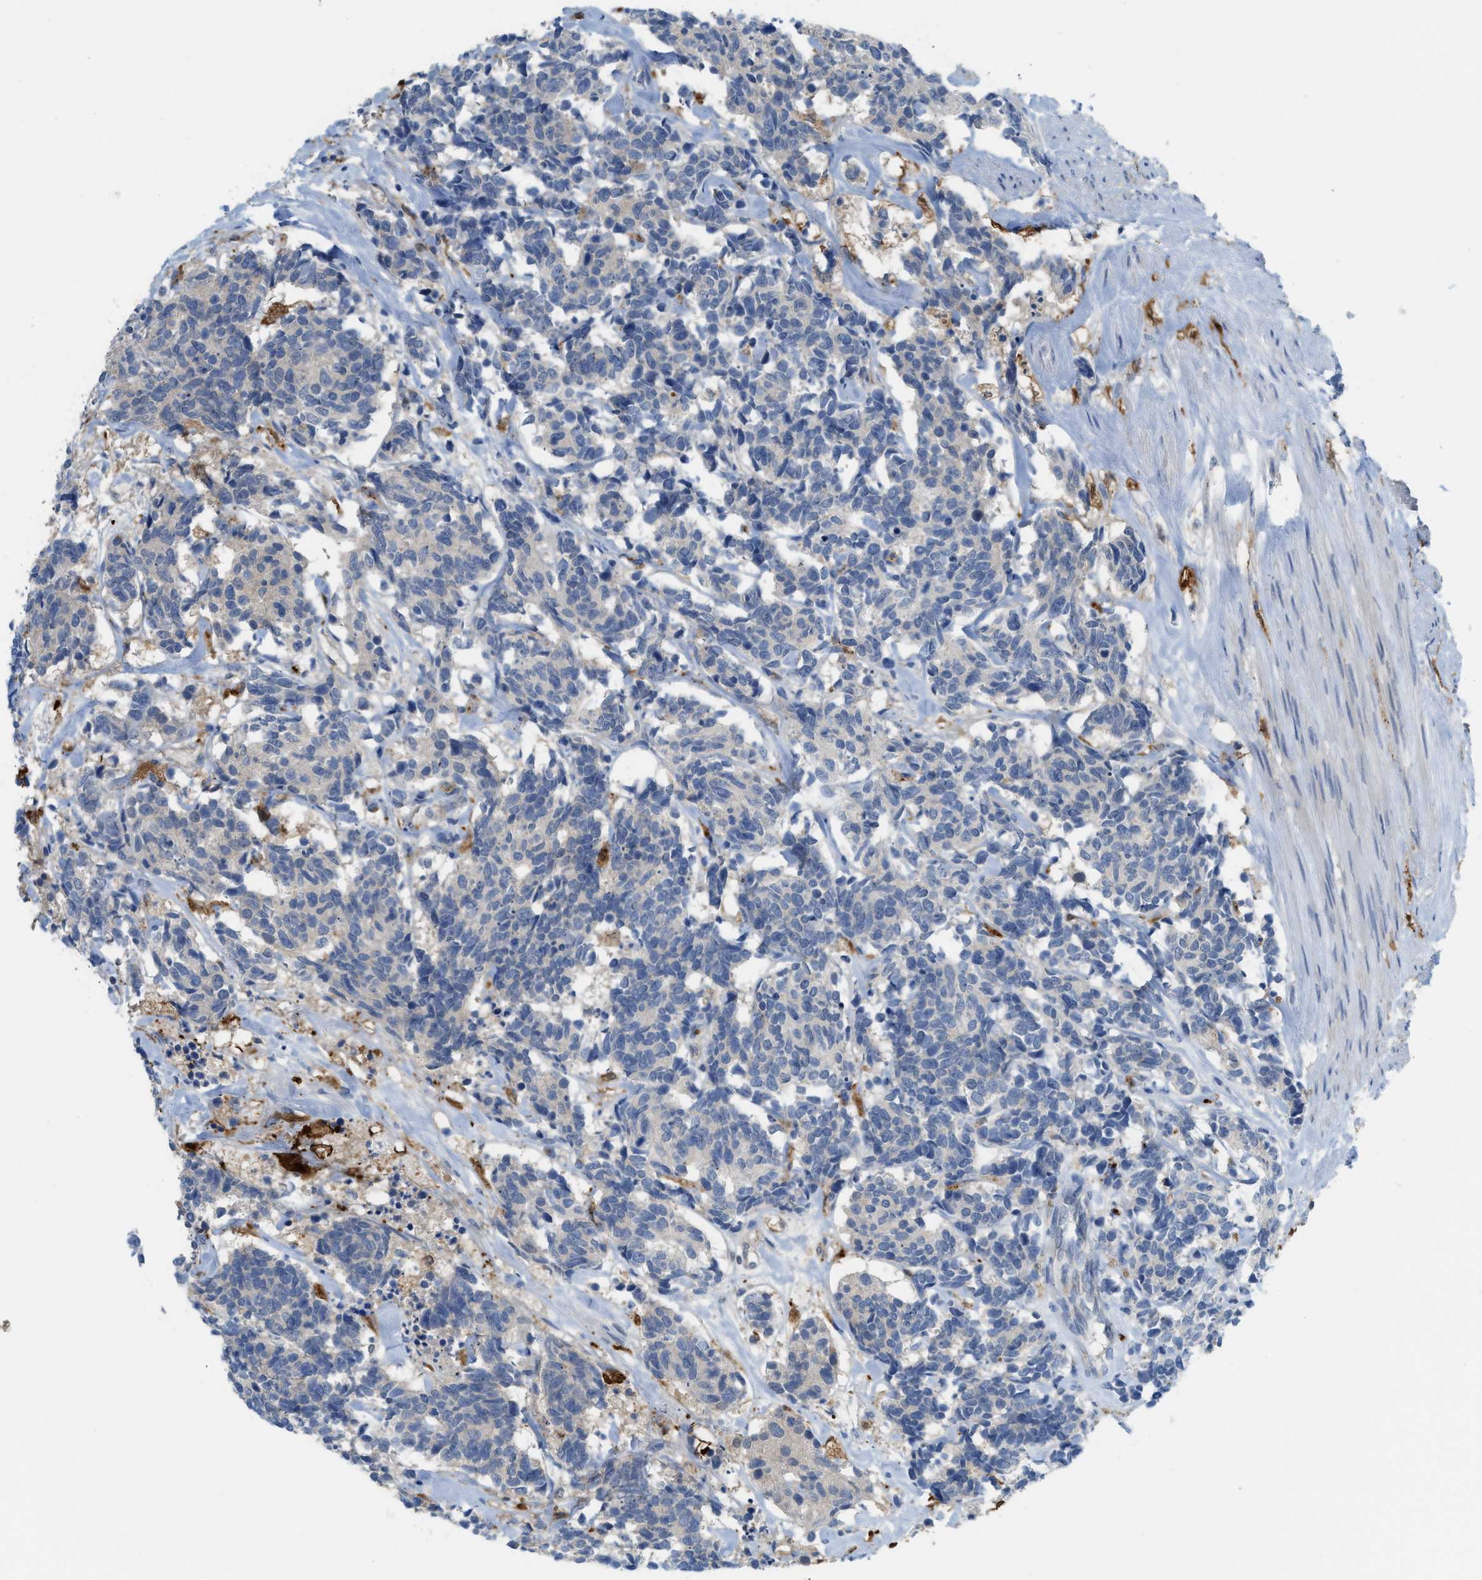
{"staining": {"intensity": "negative", "quantity": "none", "location": "none"}, "tissue": "carcinoid", "cell_type": "Tumor cells", "image_type": "cancer", "snomed": [{"axis": "morphology", "description": "Carcinoma, NOS"}, {"axis": "morphology", "description": "Carcinoid, malignant, NOS"}, {"axis": "topography", "description": "Urinary bladder"}], "caption": "Carcinoid (malignant) was stained to show a protein in brown. There is no significant expression in tumor cells. (IHC, brightfield microscopy, high magnification).", "gene": "CSTB", "patient": {"sex": "male", "age": 57}}